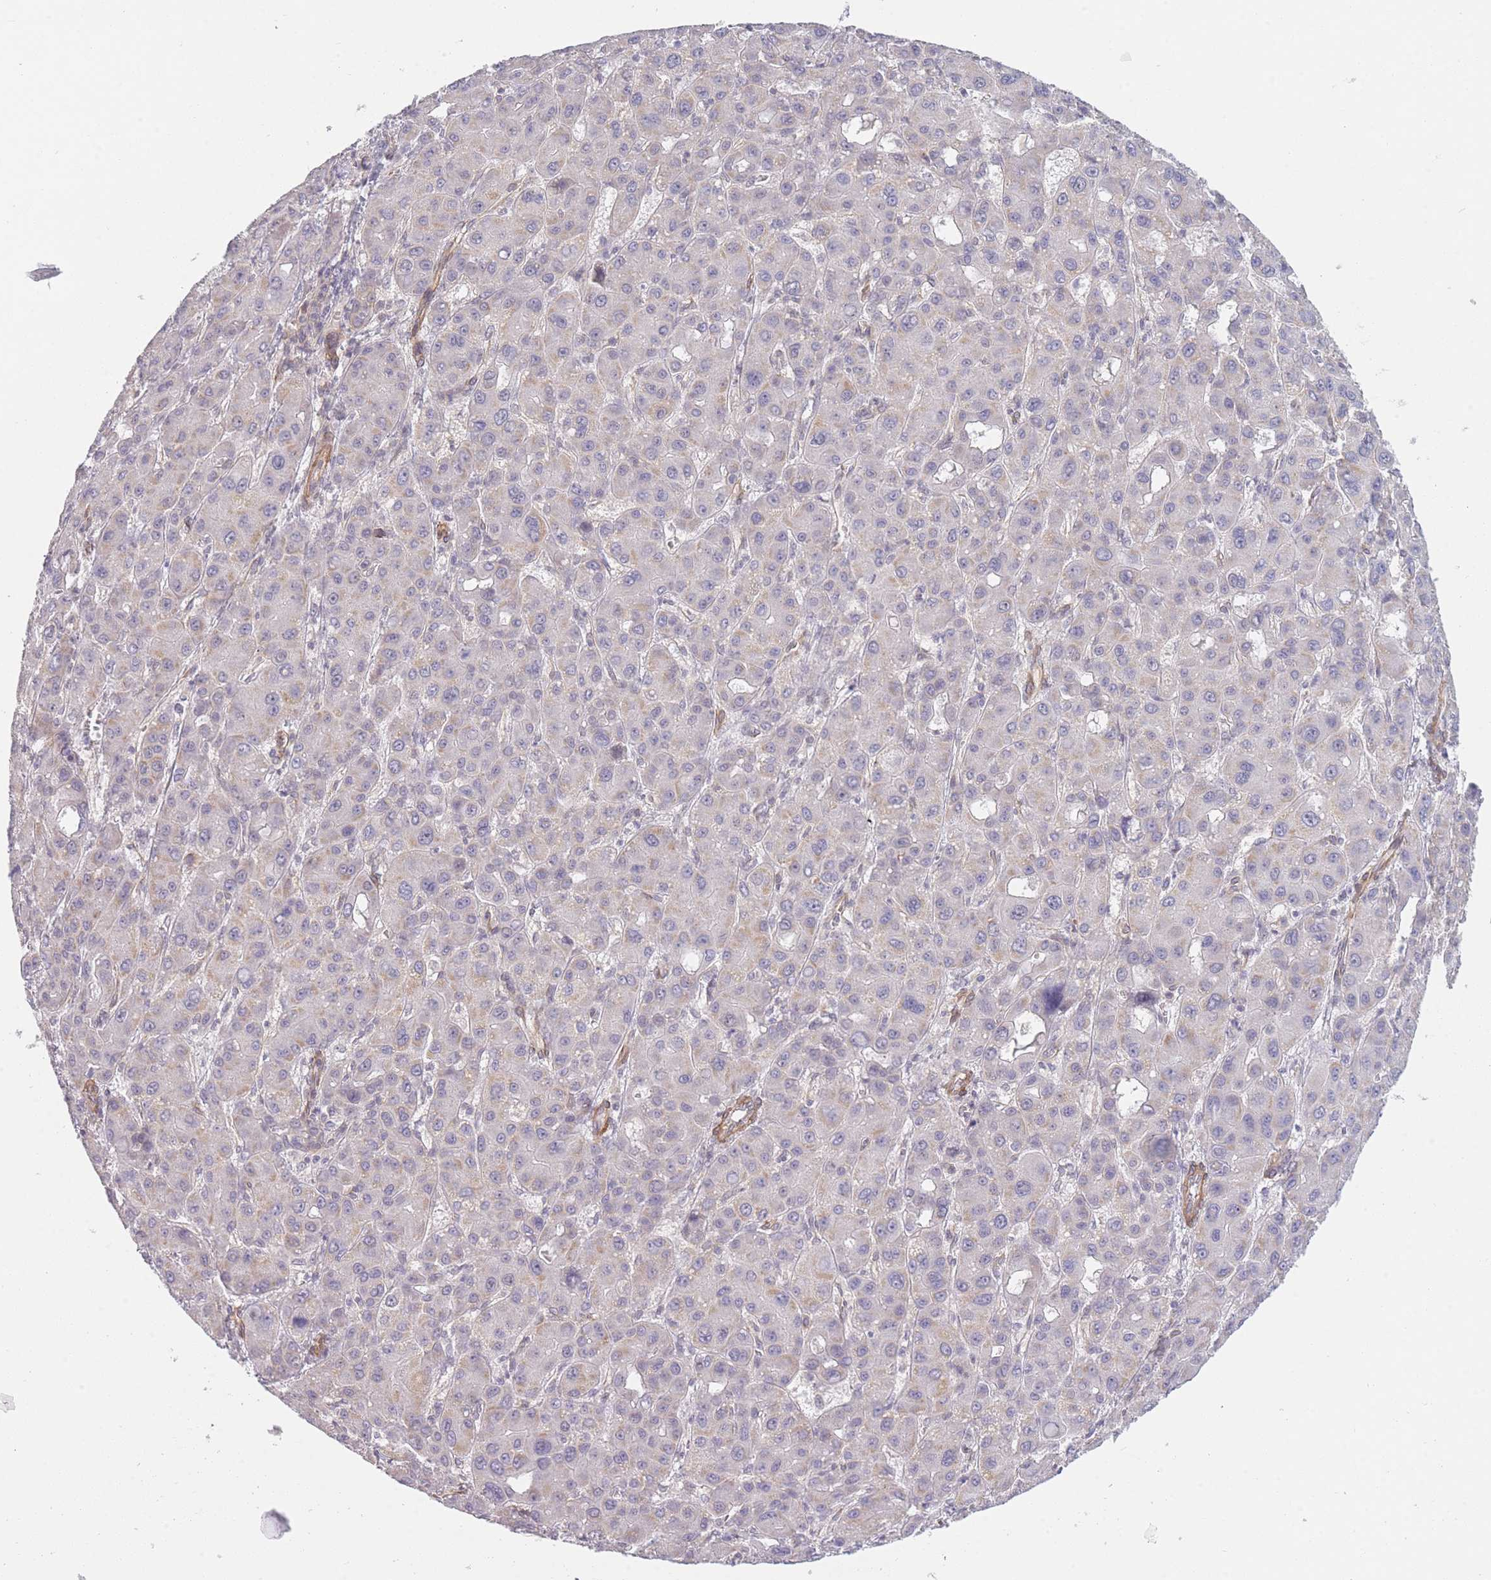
{"staining": {"intensity": "negative", "quantity": "none", "location": "none"}, "tissue": "liver cancer", "cell_type": "Tumor cells", "image_type": "cancer", "snomed": [{"axis": "morphology", "description": "Carcinoma, Hepatocellular, NOS"}, {"axis": "topography", "description": "Liver"}], "caption": "Histopathology image shows no protein positivity in tumor cells of hepatocellular carcinoma (liver) tissue.", "gene": "SLC7A6", "patient": {"sex": "male", "age": 55}}